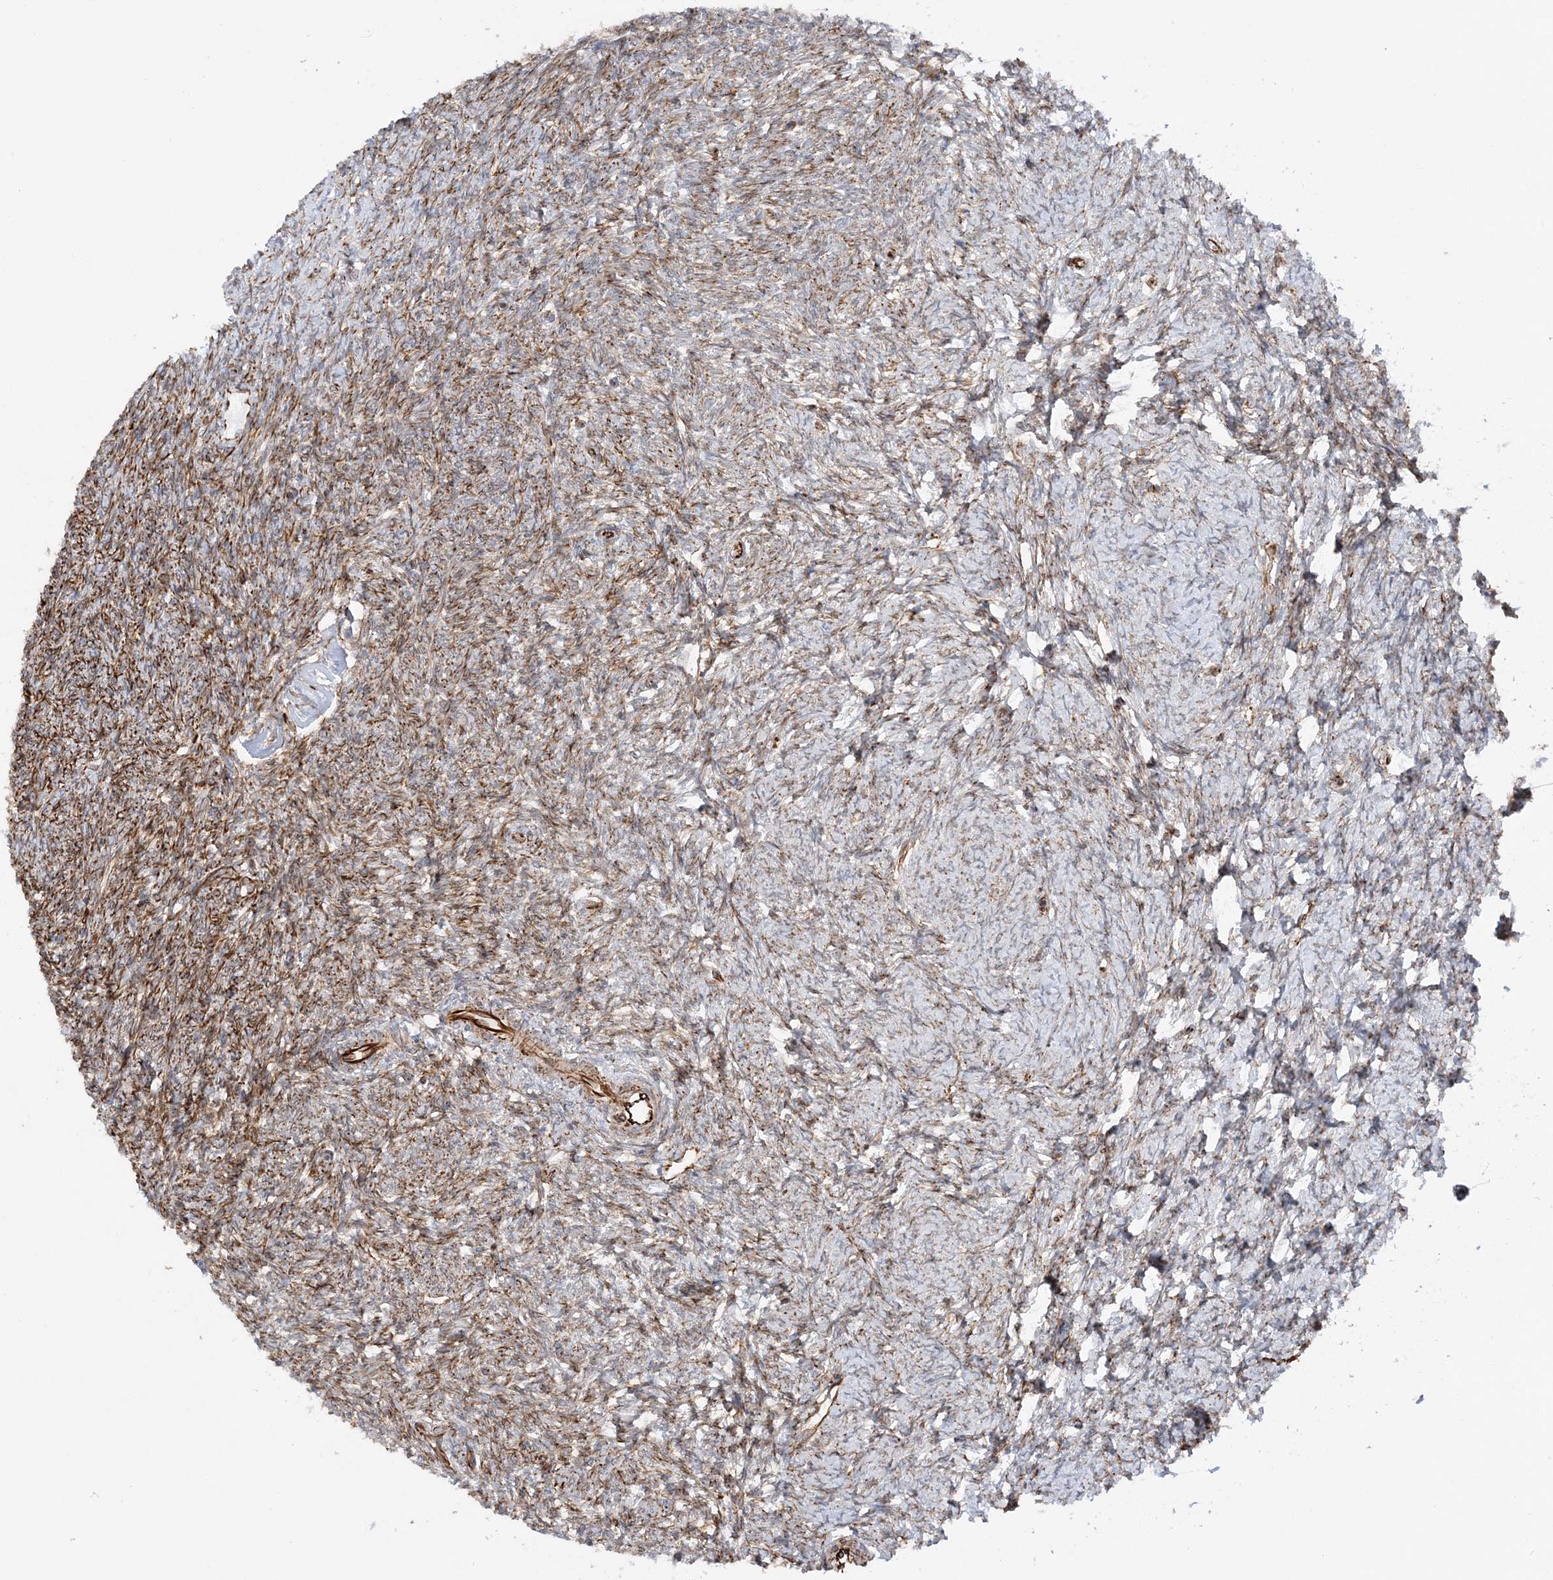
{"staining": {"intensity": "moderate", "quantity": ">75%", "location": "cytoplasmic/membranous"}, "tissue": "ovary", "cell_type": "Ovarian stroma cells", "image_type": "normal", "snomed": [{"axis": "morphology", "description": "Normal tissue, NOS"}, {"axis": "morphology", "description": "Cyst, NOS"}, {"axis": "topography", "description": "Ovary"}], "caption": "Ovary stained for a protein (brown) displays moderate cytoplasmic/membranous positive positivity in approximately >75% of ovarian stroma cells.", "gene": "SCLT1", "patient": {"sex": "female", "age": 33}}